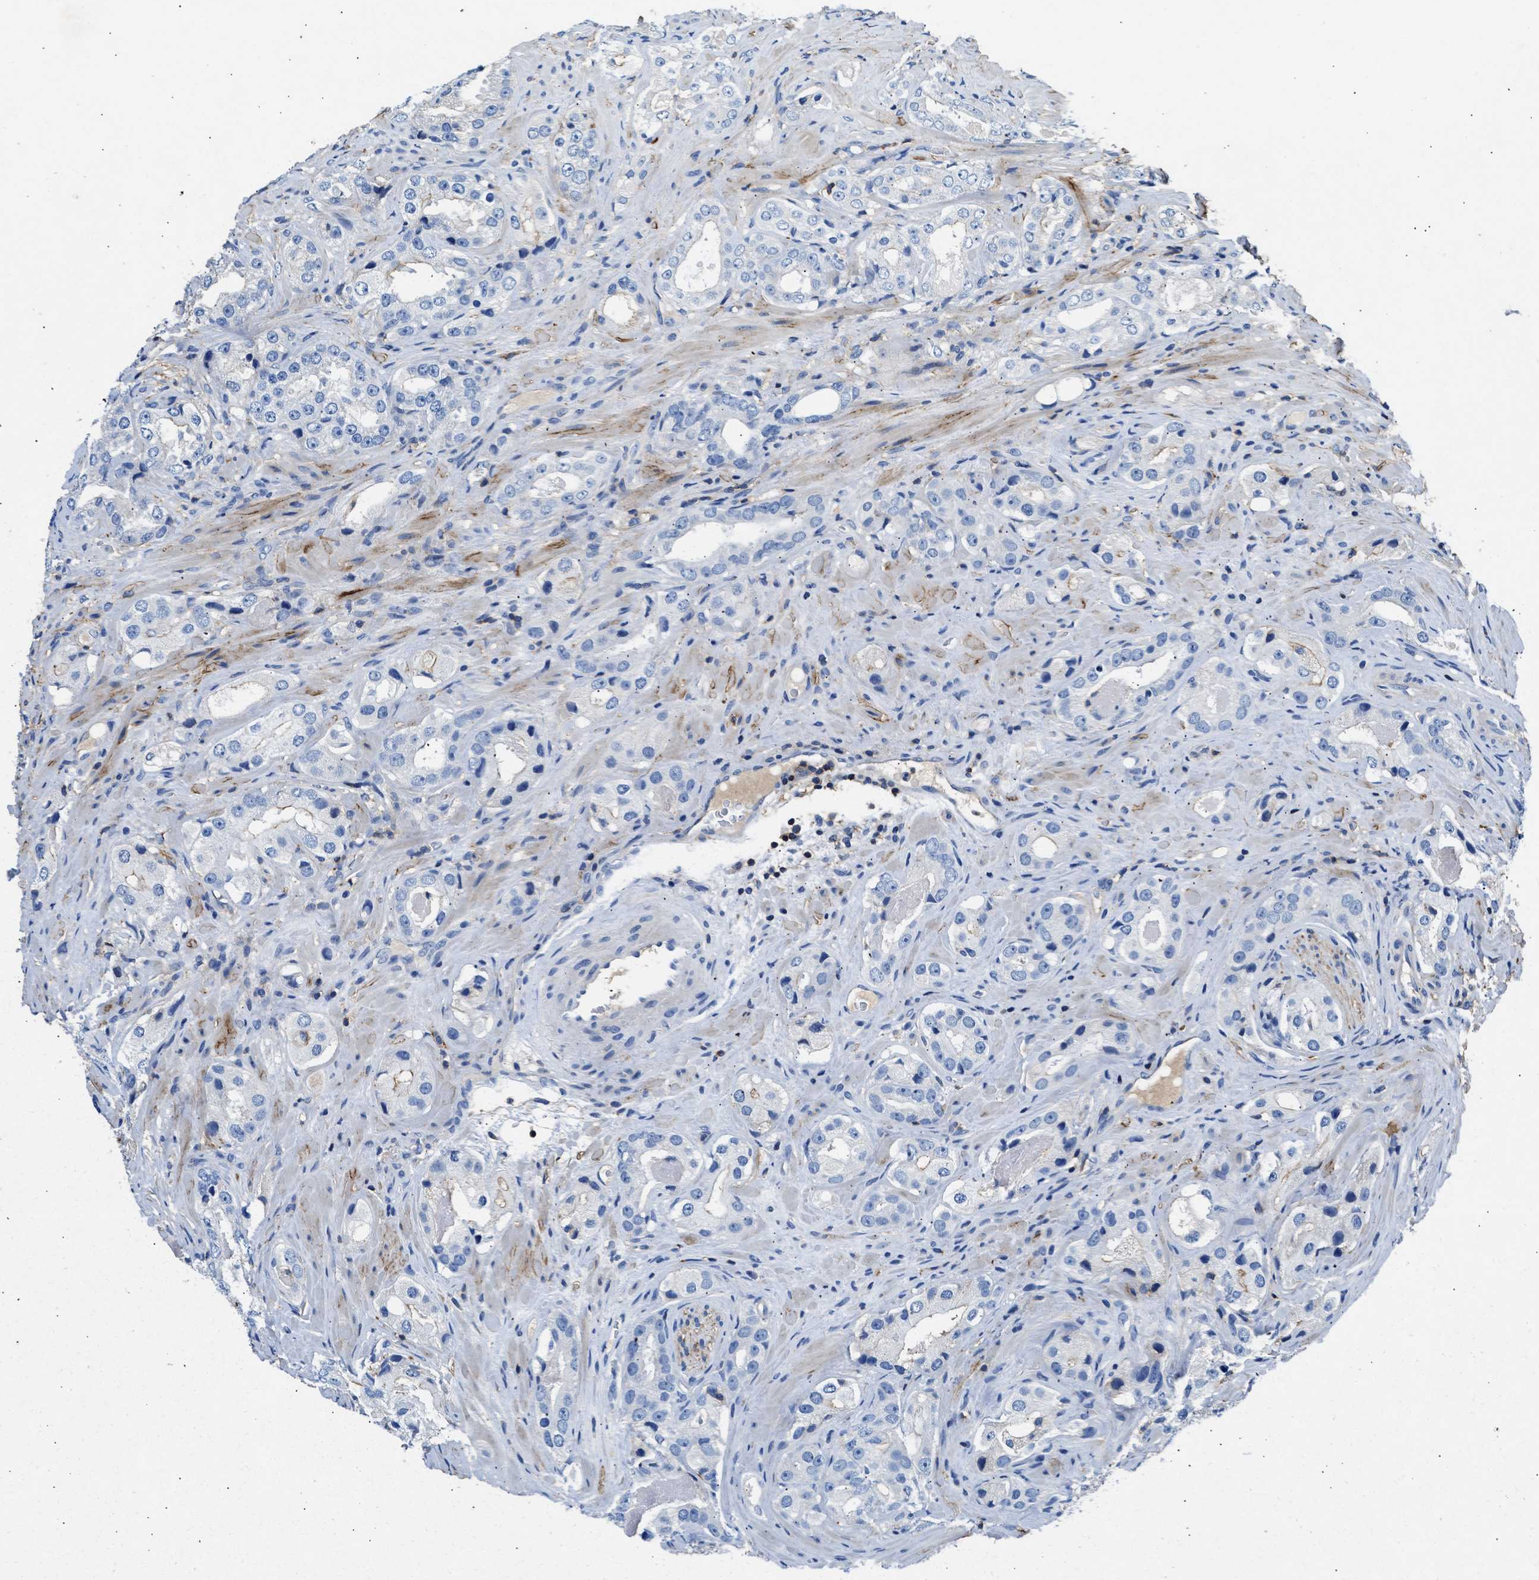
{"staining": {"intensity": "negative", "quantity": "none", "location": "none"}, "tissue": "prostate cancer", "cell_type": "Tumor cells", "image_type": "cancer", "snomed": [{"axis": "morphology", "description": "Adenocarcinoma, High grade"}, {"axis": "topography", "description": "Prostate"}], "caption": "Image shows no significant protein expression in tumor cells of prostate cancer (adenocarcinoma (high-grade)).", "gene": "KCNQ4", "patient": {"sex": "male", "age": 63}}